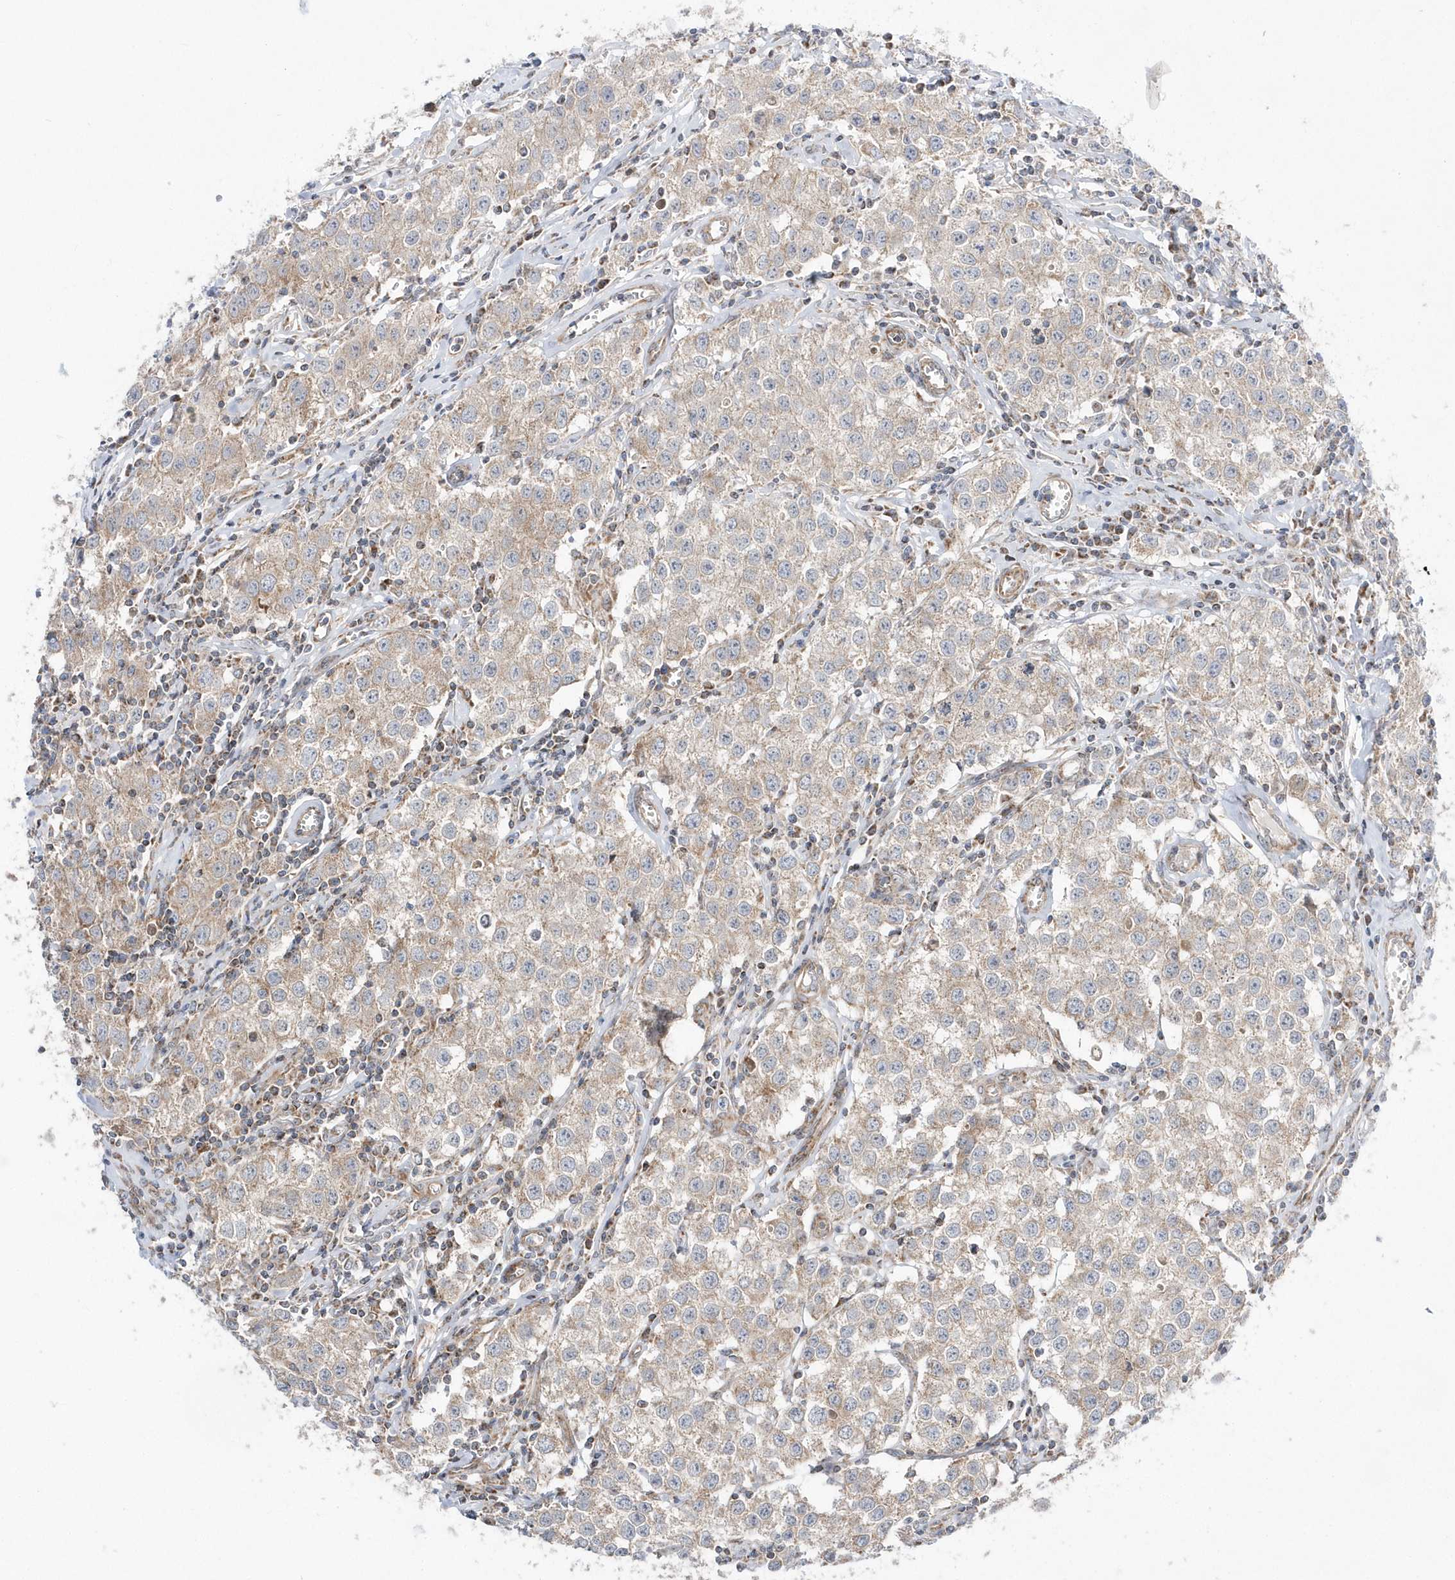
{"staining": {"intensity": "weak", "quantity": "25%-75%", "location": "cytoplasmic/membranous"}, "tissue": "testis cancer", "cell_type": "Tumor cells", "image_type": "cancer", "snomed": [{"axis": "morphology", "description": "Seminoma, NOS"}, {"axis": "morphology", "description": "Carcinoma, Embryonal, NOS"}, {"axis": "topography", "description": "Testis"}], "caption": "Human testis embryonal carcinoma stained with a protein marker shows weak staining in tumor cells.", "gene": "OPA1", "patient": {"sex": "male", "age": 43}}